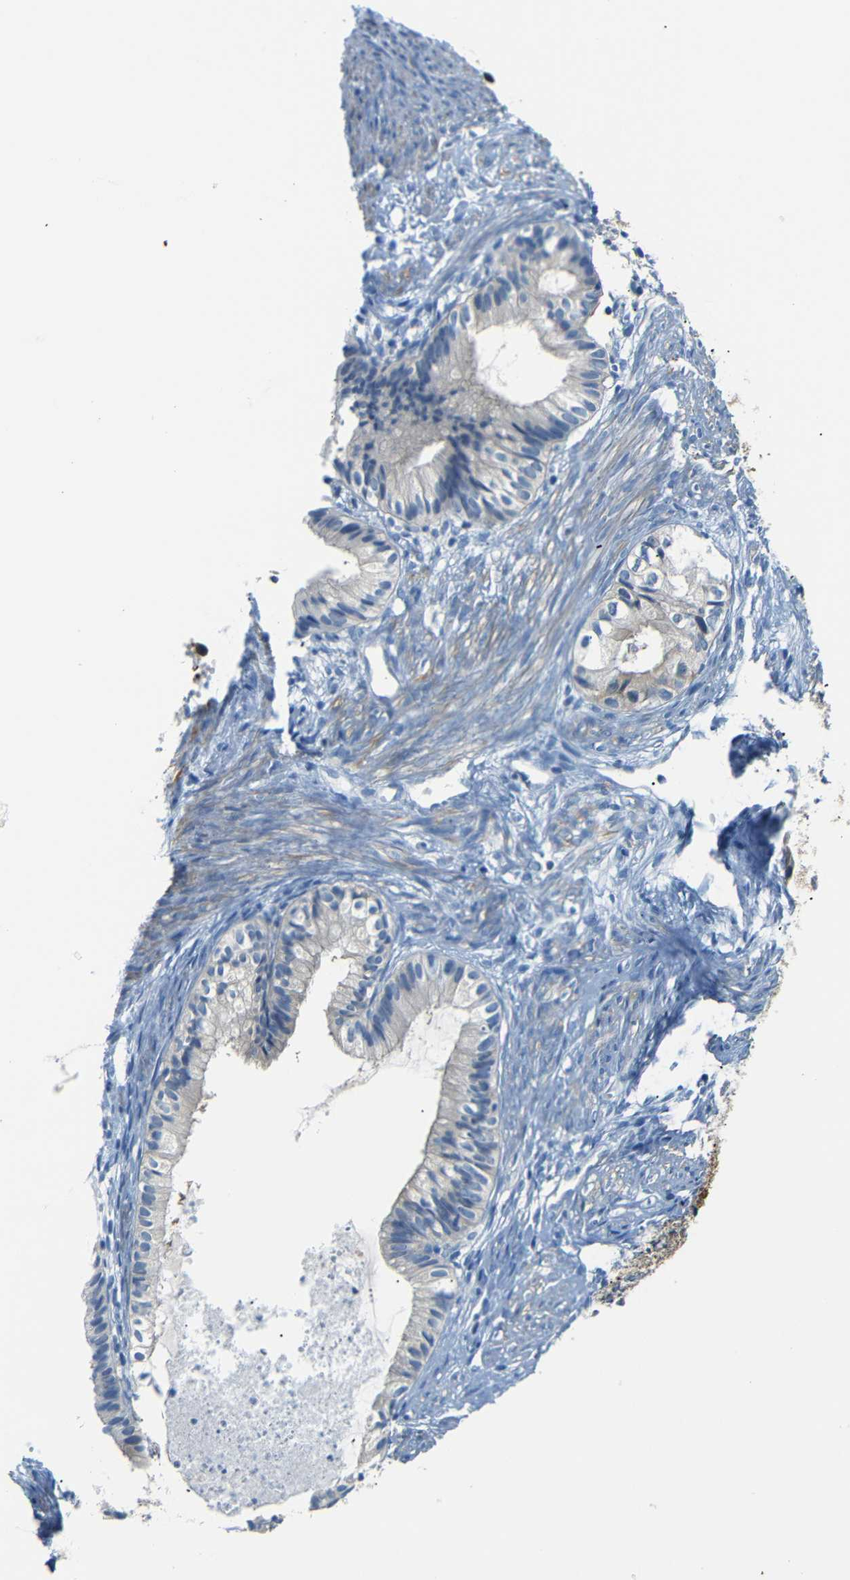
{"staining": {"intensity": "negative", "quantity": "none", "location": "none"}, "tissue": "cervical cancer", "cell_type": "Tumor cells", "image_type": "cancer", "snomed": [{"axis": "morphology", "description": "Normal tissue, NOS"}, {"axis": "morphology", "description": "Adenocarcinoma, NOS"}, {"axis": "topography", "description": "Cervix"}, {"axis": "topography", "description": "Endometrium"}], "caption": "Immunohistochemical staining of adenocarcinoma (cervical) demonstrates no significant positivity in tumor cells.", "gene": "SFN", "patient": {"sex": "female", "age": 86}}